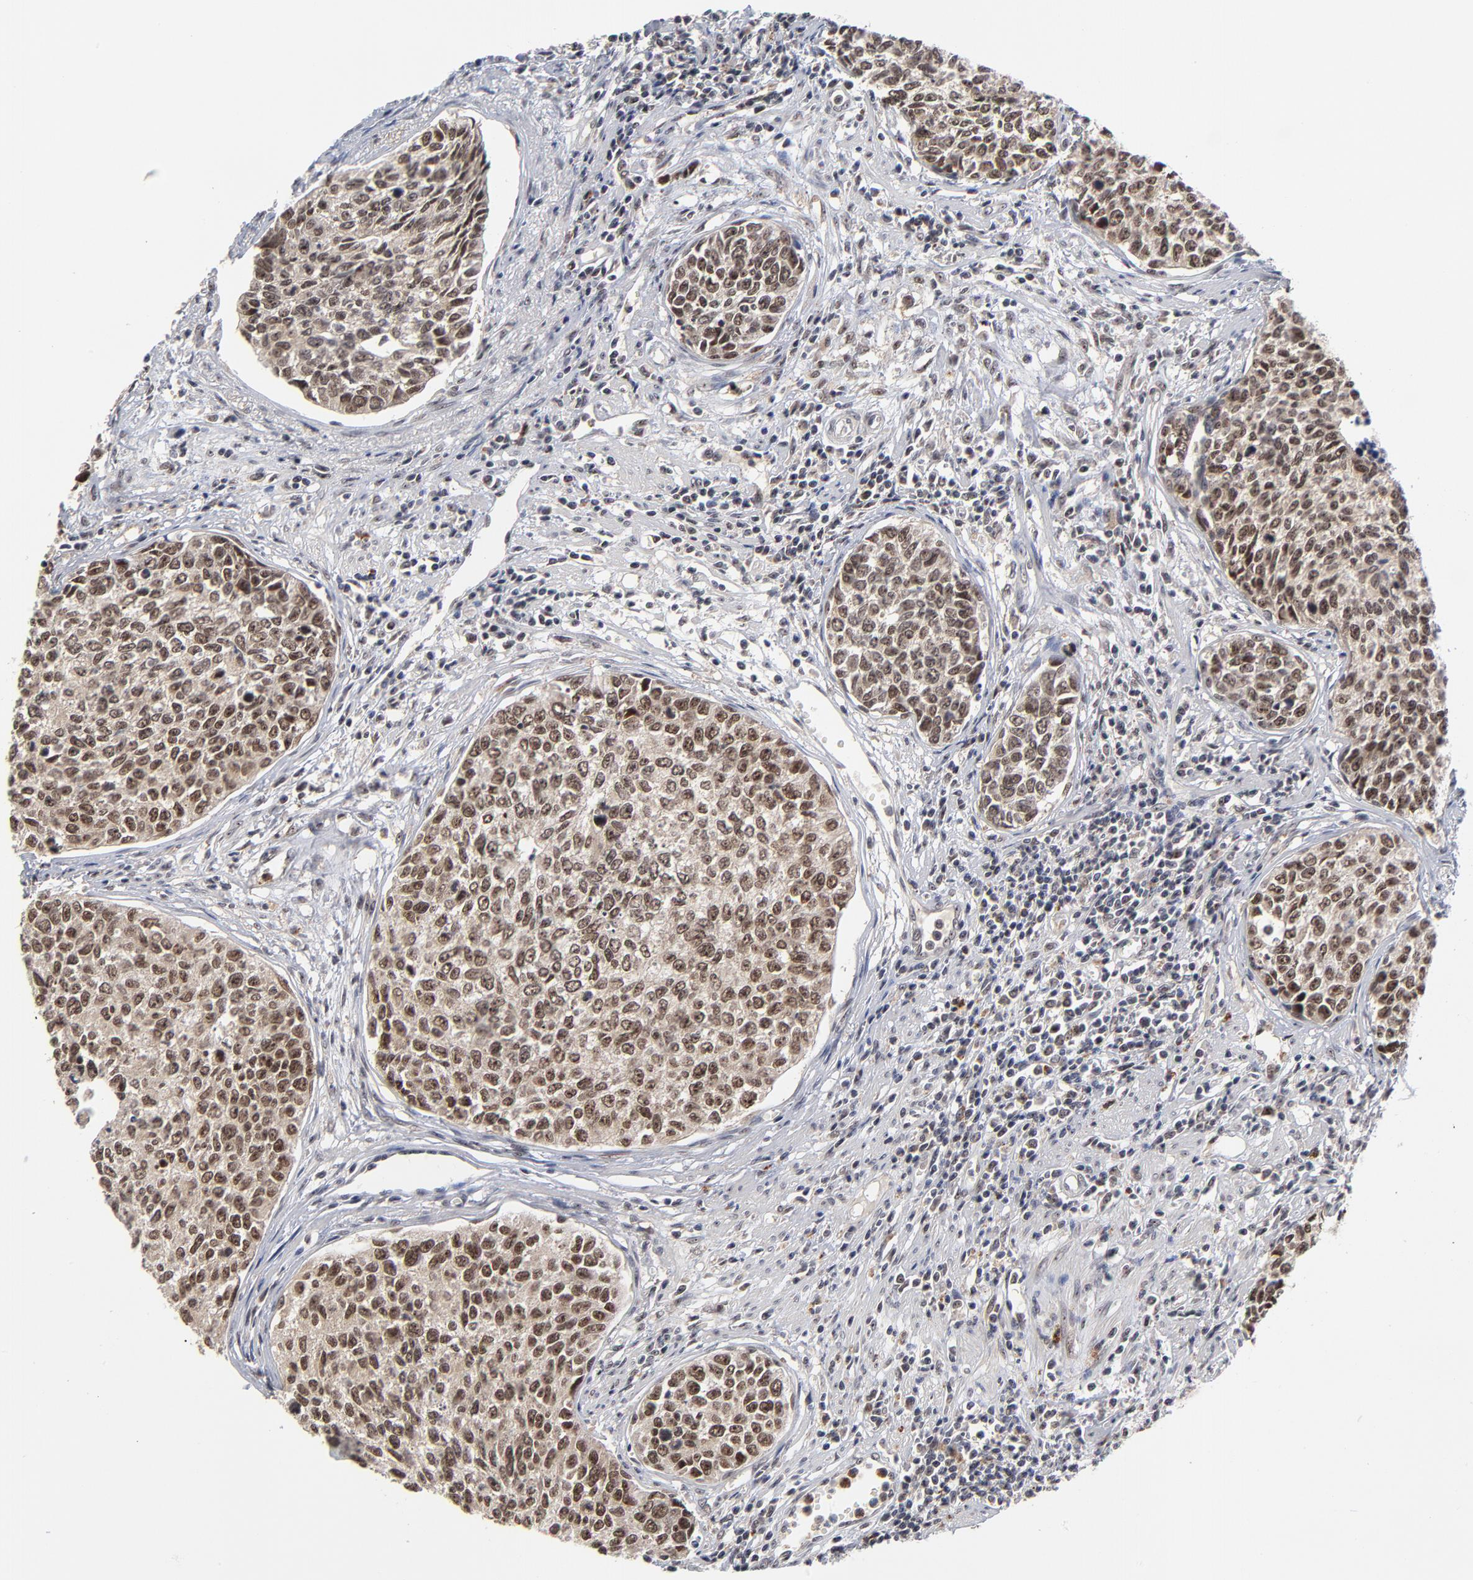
{"staining": {"intensity": "moderate", "quantity": ">75%", "location": "nuclear"}, "tissue": "urothelial cancer", "cell_type": "Tumor cells", "image_type": "cancer", "snomed": [{"axis": "morphology", "description": "Urothelial carcinoma, High grade"}, {"axis": "topography", "description": "Urinary bladder"}], "caption": "This micrograph displays urothelial cancer stained with immunohistochemistry to label a protein in brown. The nuclear of tumor cells show moderate positivity for the protein. Nuclei are counter-stained blue.", "gene": "ZNF419", "patient": {"sex": "male", "age": 81}}